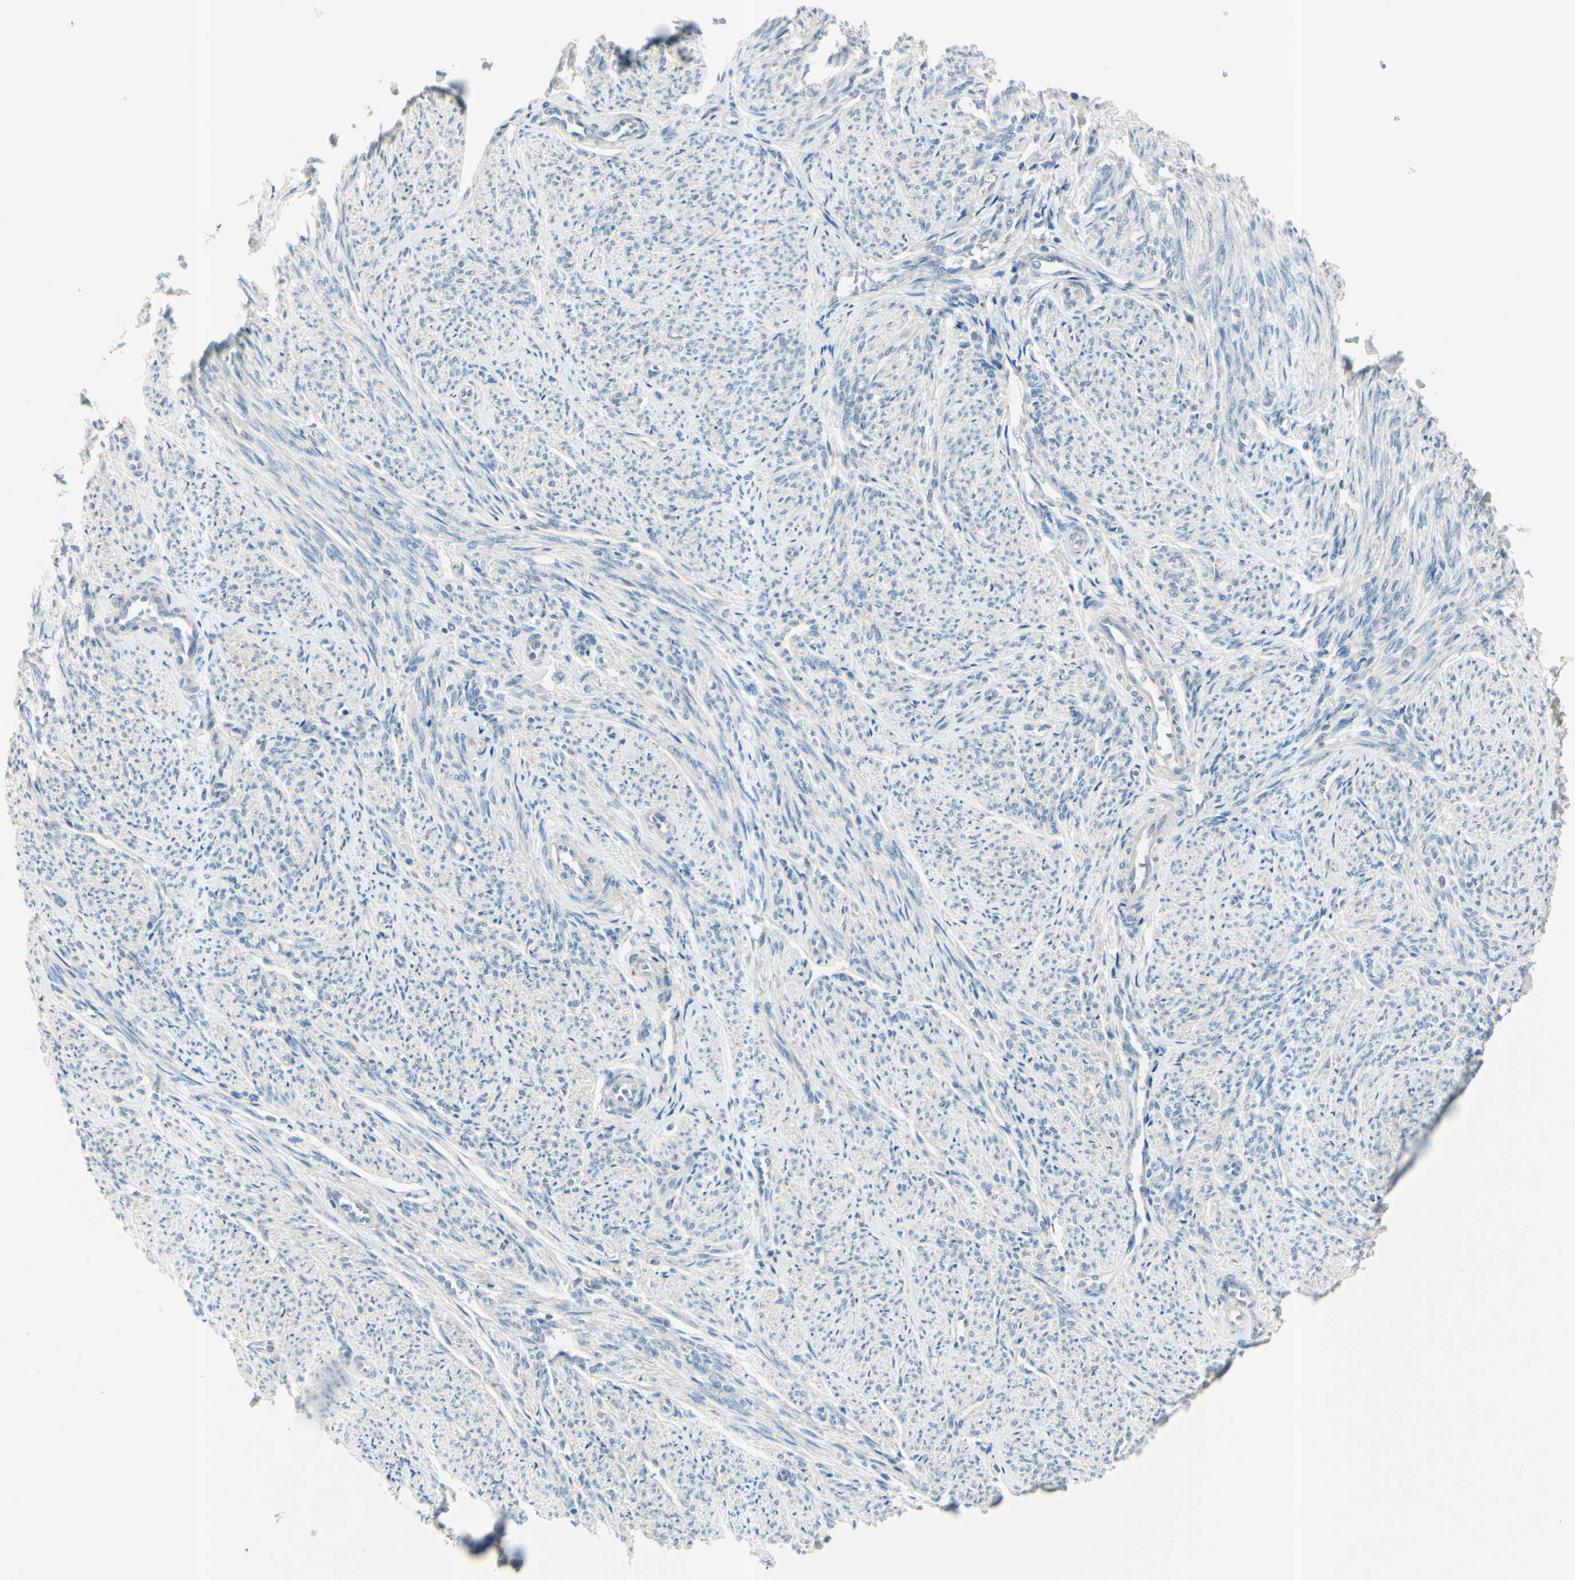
{"staining": {"intensity": "negative", "quantity": "none", "location": "none"}, "tissue": "smooth muscle", "cell_type": "Smooth muscle cells", "image_type": "normal", "snomed": [{"axis": "morphology", "description": "Normal tissue, NOS"}, {"axis": "topography", "description": "Smooth muscle"}], "caption": "Smooth muscle cells show no significant protein expression in benign smooth muscle. (DAB (3,3'-diaminobenzidine) IHC, high magnification).", "gene": "B4GALT1", "patient": {"sex": "female", "age": 65}}